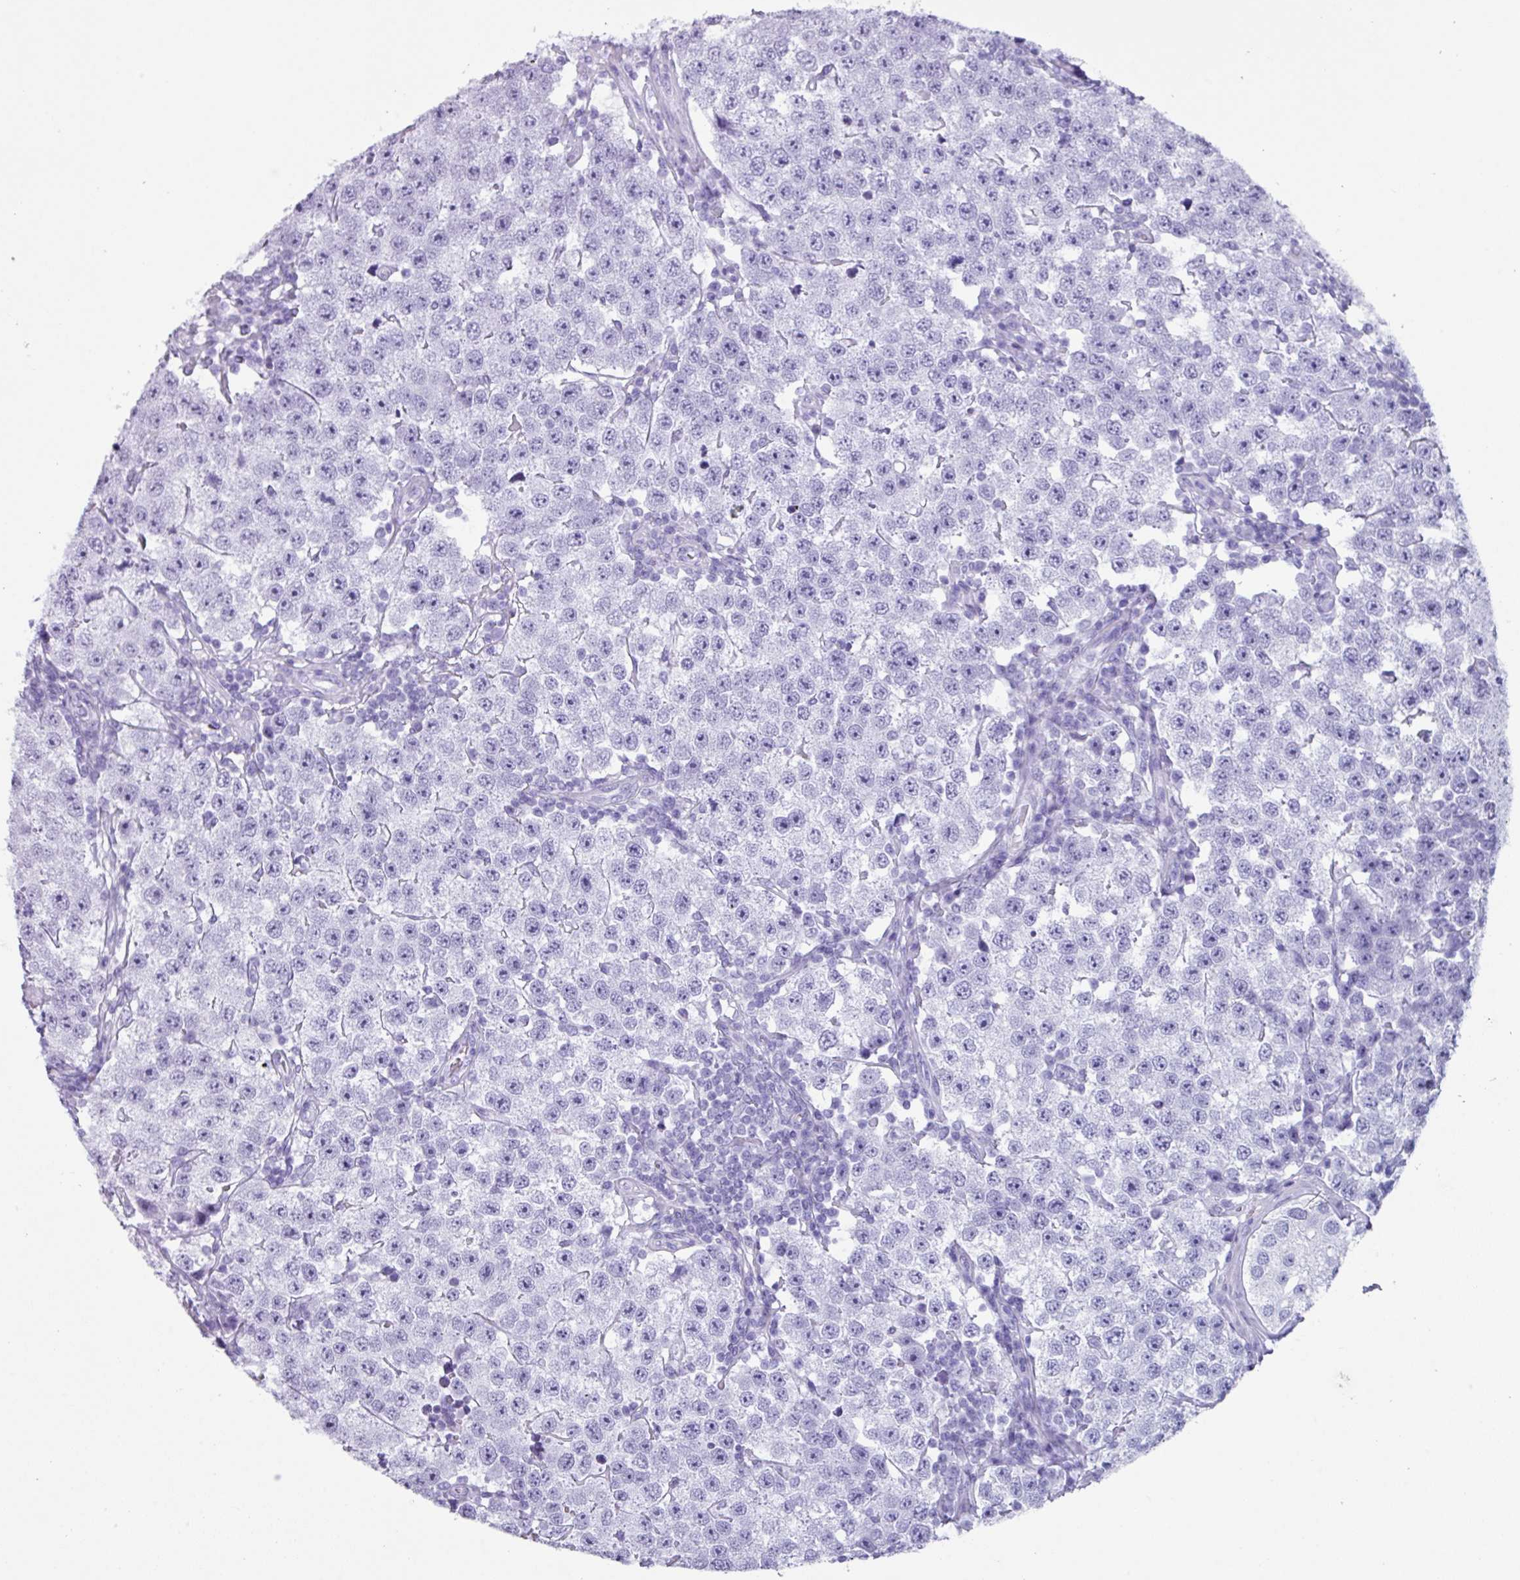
{"staining": {"intensity": "negative", "quantity": "none", "location": "none"}, "tissue": "testis cancer", "cell_type": "Tumor cells", "image_type": "cancer", "snomed": [{"axis": "morphology", "description": "Seminoma, NOS"}, {"axis": "topography", "description": "Testis"}], "caption": "The immunohistochemistry (IHC) image has no significant positivity in tumor cells of seminoma (testis) tissue.", "gene": "NCCRP1", "patient": {"sex": "male", "age": 34}}